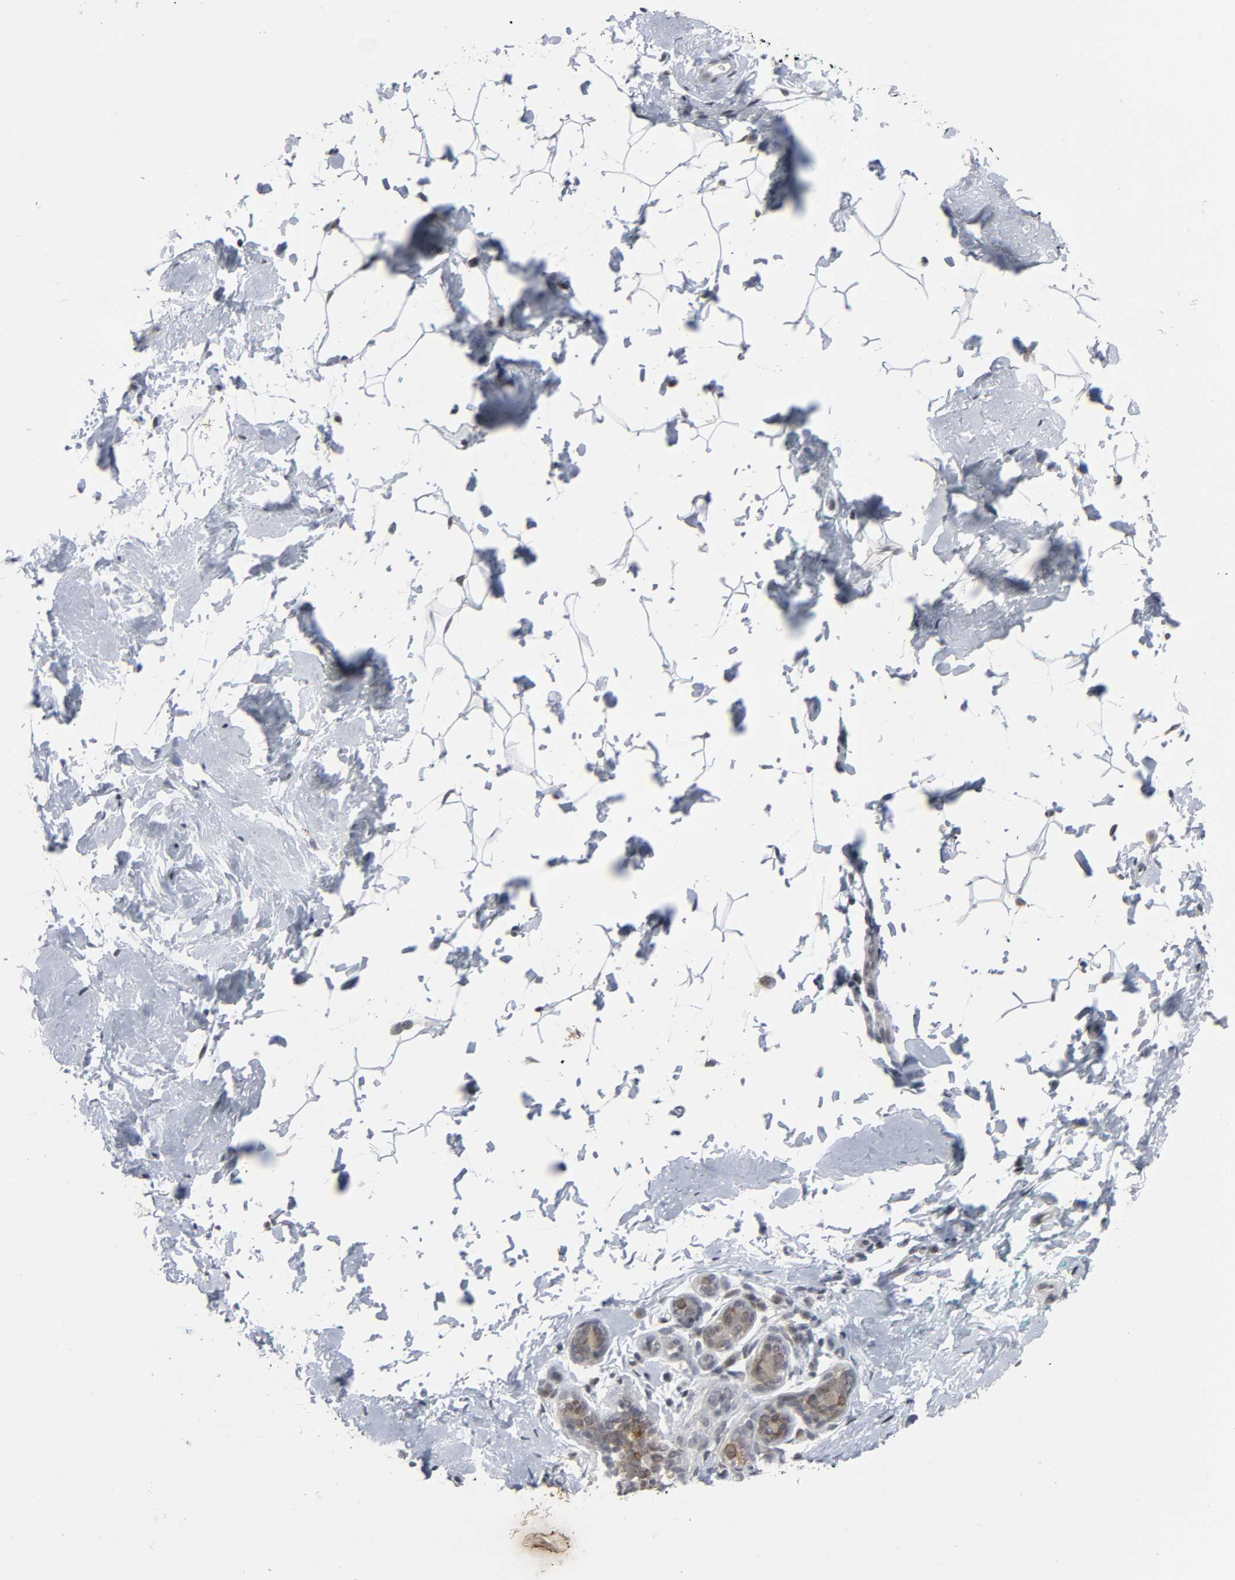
{"staining": {"intensity": "negative", "quantity": "none", "location": "none"}, "tissue": "breast", "cell_type": "Adipocytes", "image_type": "normal", "snomed": [{"axis": "morphology", "description": "Normal tissue, NOS"}, {"axis": "topography", "description": "Breast"}], "caption": "An immunohistochemistry (IHC) photomicrograph of normal breast is shown. There is no staining in adipocytes of breast. (DAB immunohistochemistry (IHC), high magnification).", "gene": "MUC1", "patient": {"sex": "female", "age": 52}}